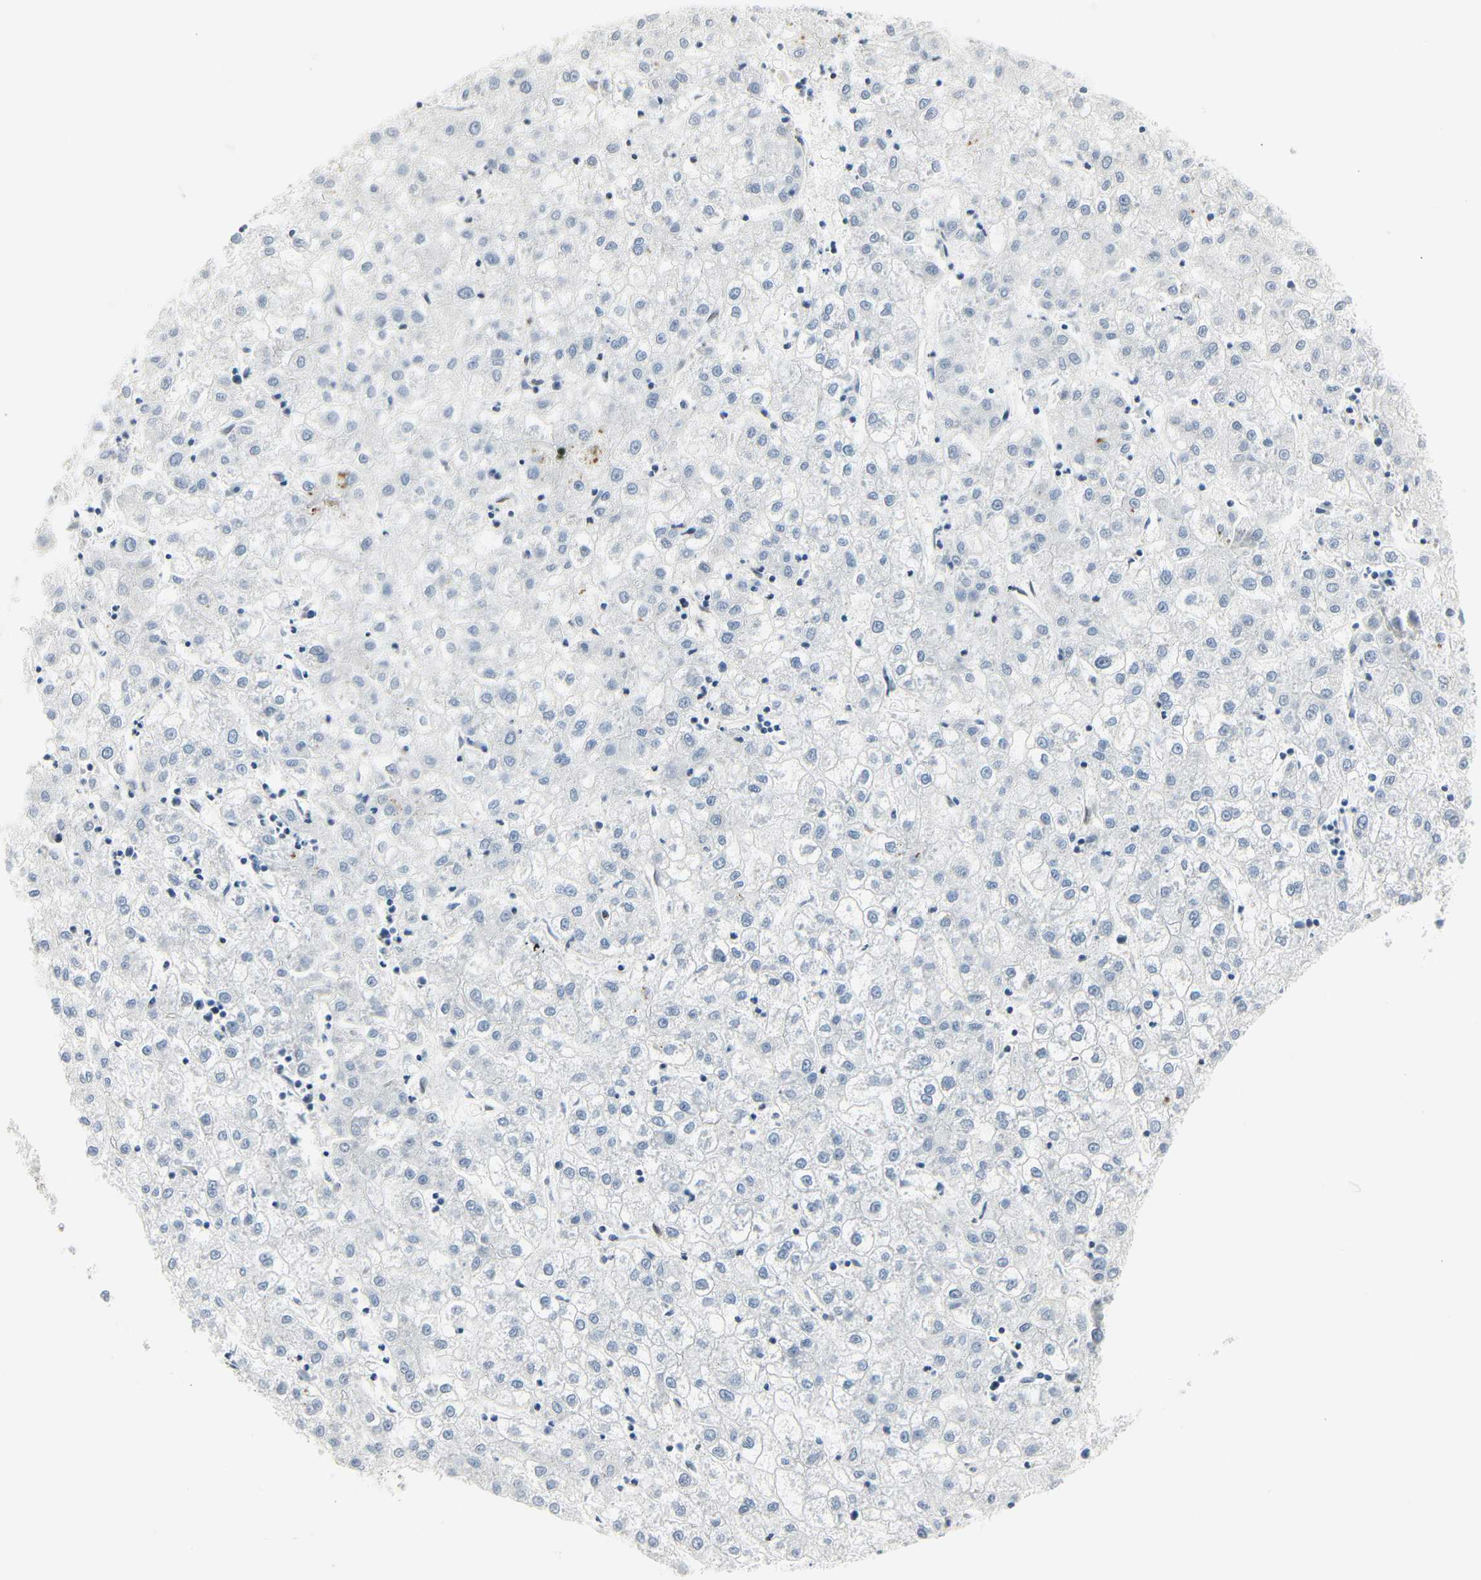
{"staining": {"intensity": "negative", "quantity": "none", "location": "none"}, "tissue": "liver cancer", "cell_type": "Tumor cells", "image_type": "cancer", "snomed": [{"axis": "morphology", "description": "Carcinoma, Hepatocellular, NOS"}, {"axis": "topography", "description": "Liver"}], "caption": "High magnification brightfield microscopy of liver hepatocellular carcinoma stained with DAB (brown) and counterstained with hematoxylin (blue): tumor cells show no significant staining.", "gene": "IMPG2", "patient": {"sex": "male", "age": 72}}